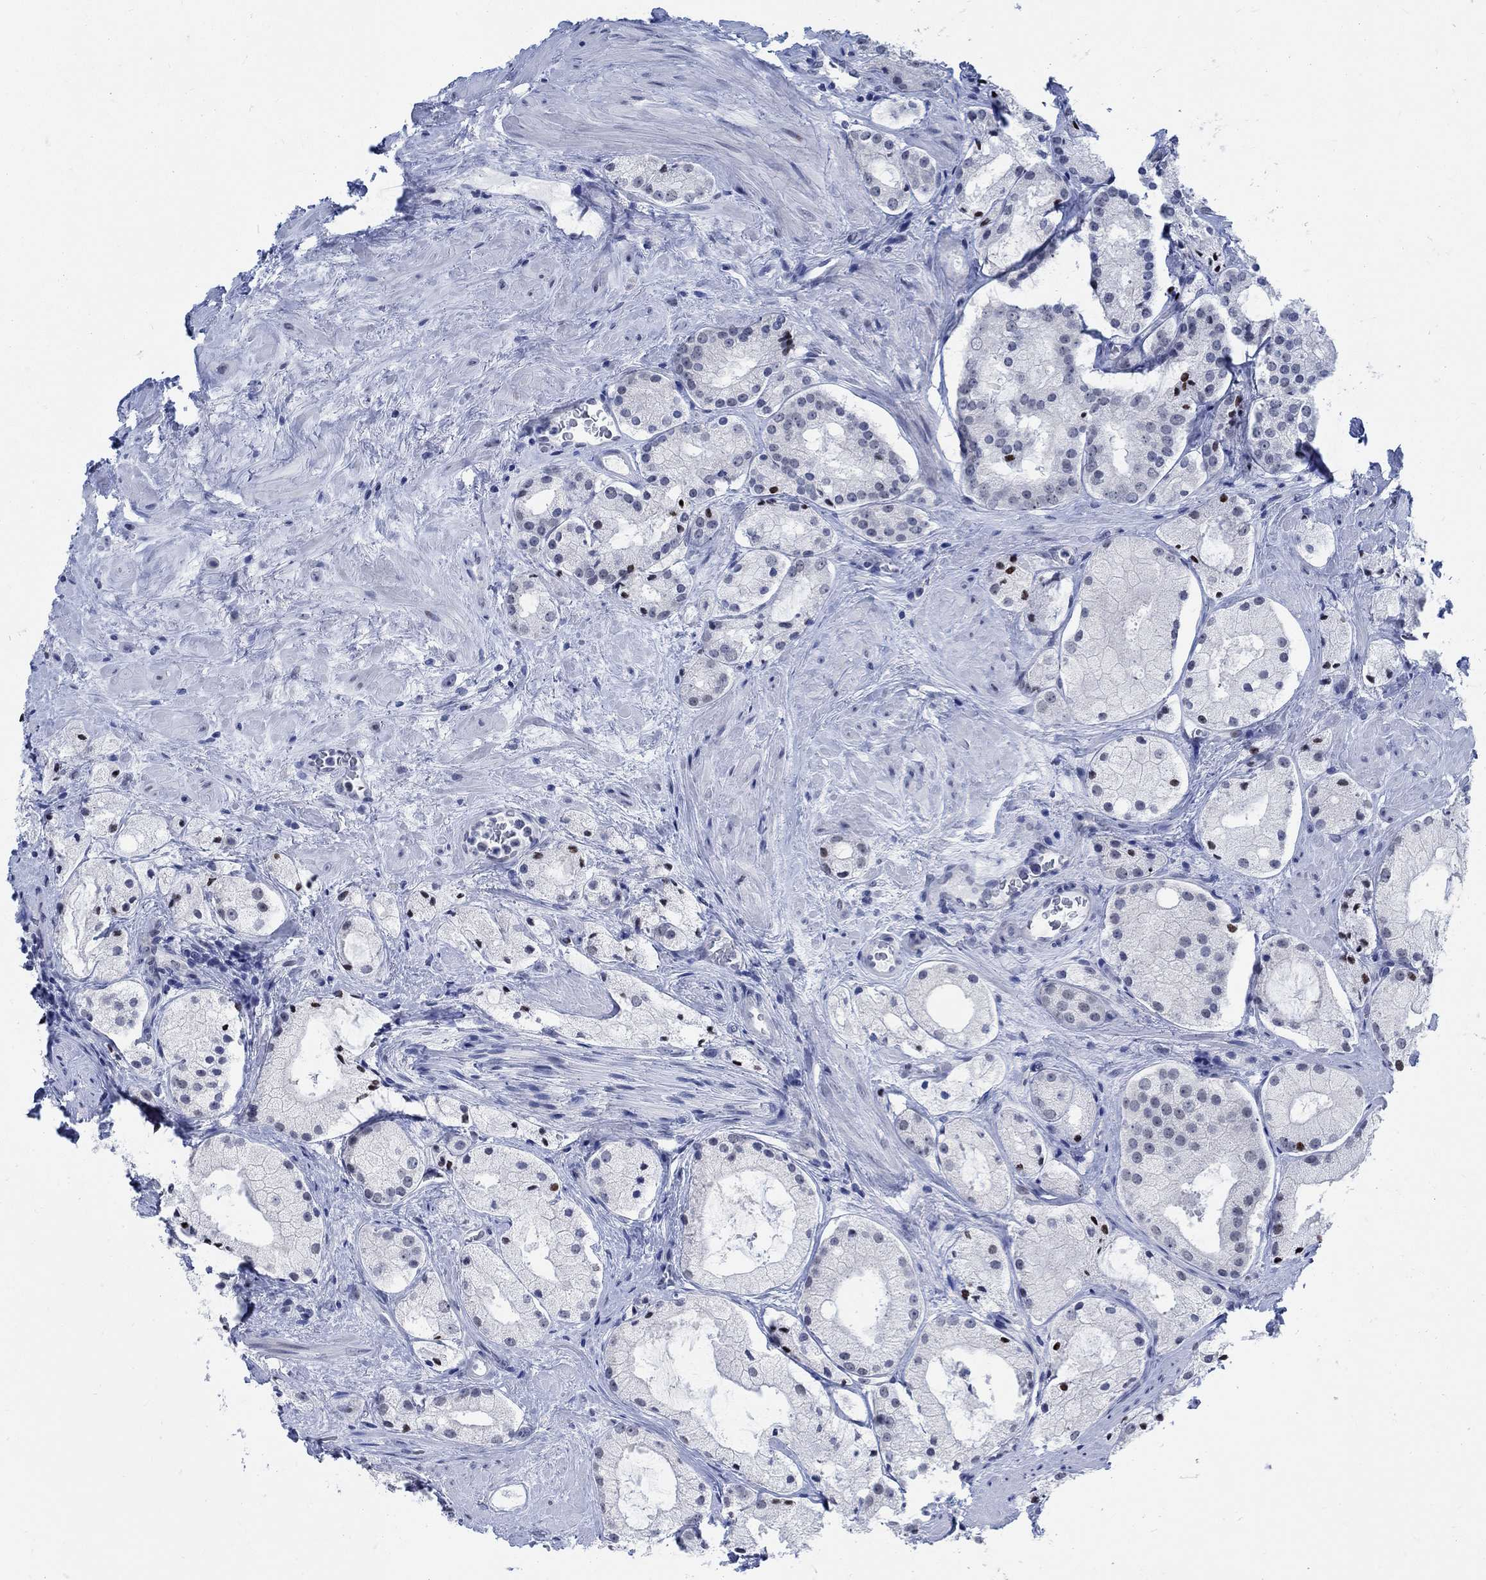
{"staining": {"intensity": "moderate", "quantity": "<25%", "location": "nuclear"}, "tissue": "prostate cancer", "cell_type": "Tumor cells", "image_type": "cancer", "snomed": [{"axis": "morphology", "description": "Adenocarcinoma, NOS"}, {"axis": "morphology", "description": "Adenocarcinoma, High grade"}, {"axis": "topography", "description": "Prostate"}], "caption": "Immunohistochemistry staining of high-grade adenocarcinoma (prostate), which reveals low levels of moderate nuclear staining in approximately <25% of tumor cells indicating moderate nuclear protein expression. The staining was performed using DAB (brown) for protein detection and nuclei were counterstained in hematoxylin (blue).", "gene": "DLK1", "patient": {"sex": "male", "age": 64}}